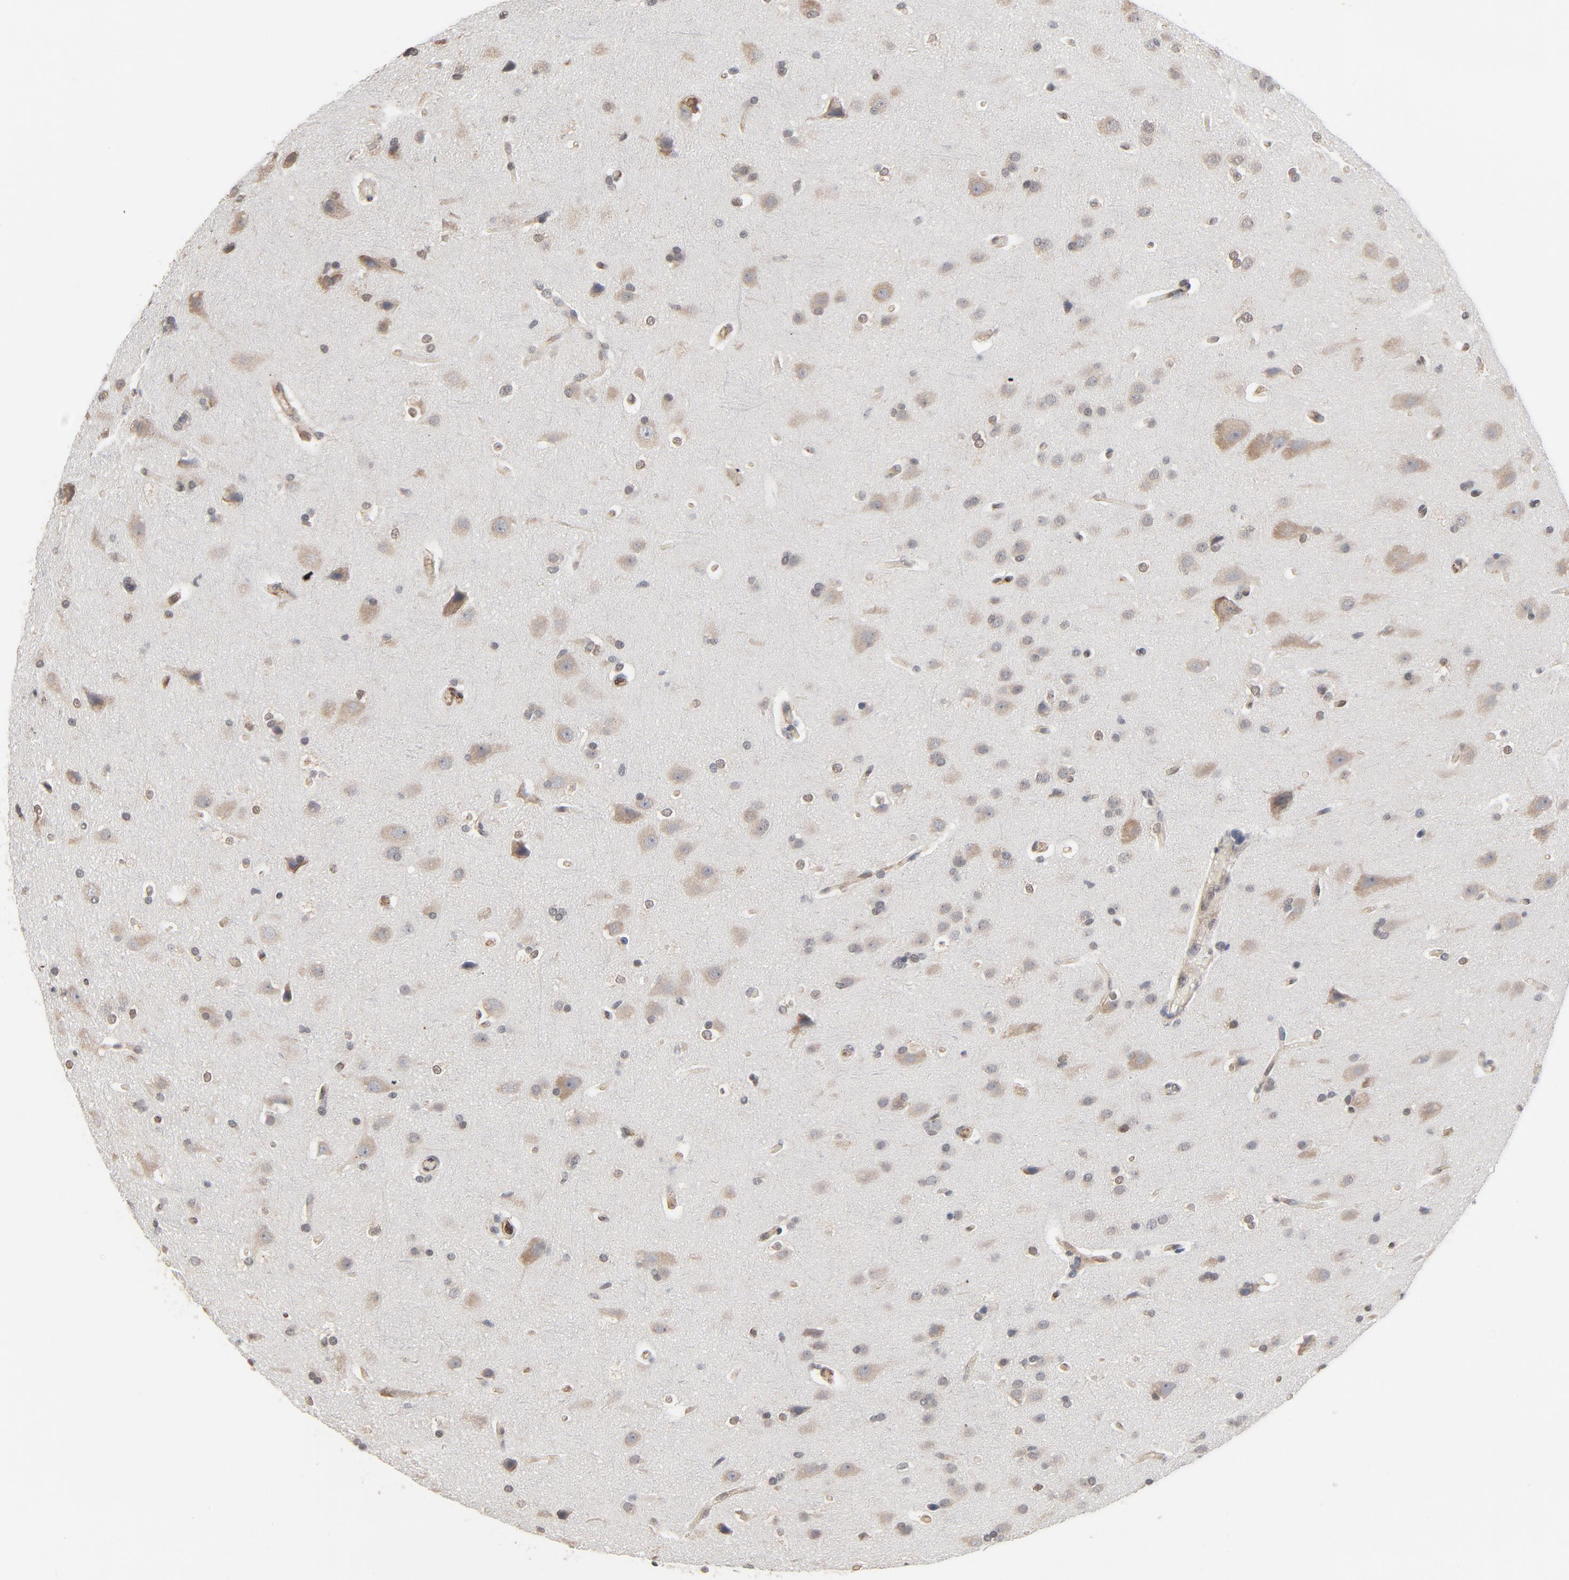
{"staining": {"intensity": "negative", "quantity": "none", "location": "none"}, "tissue": "glioma", "cell_type": "Tumor cells", "image_type": "cancer", "snomed": [{"axis": "morphology", "description": "Glioma, malignant, Low grade"}, {"axis": "topography", "description": "Cerebral cortex"}], "caption": "Tumor cells show no significant expression in glioma. Nuclei are stained in blue.", "gene": "ITPR3", "patient": {"sex": "female", "age": 47}}